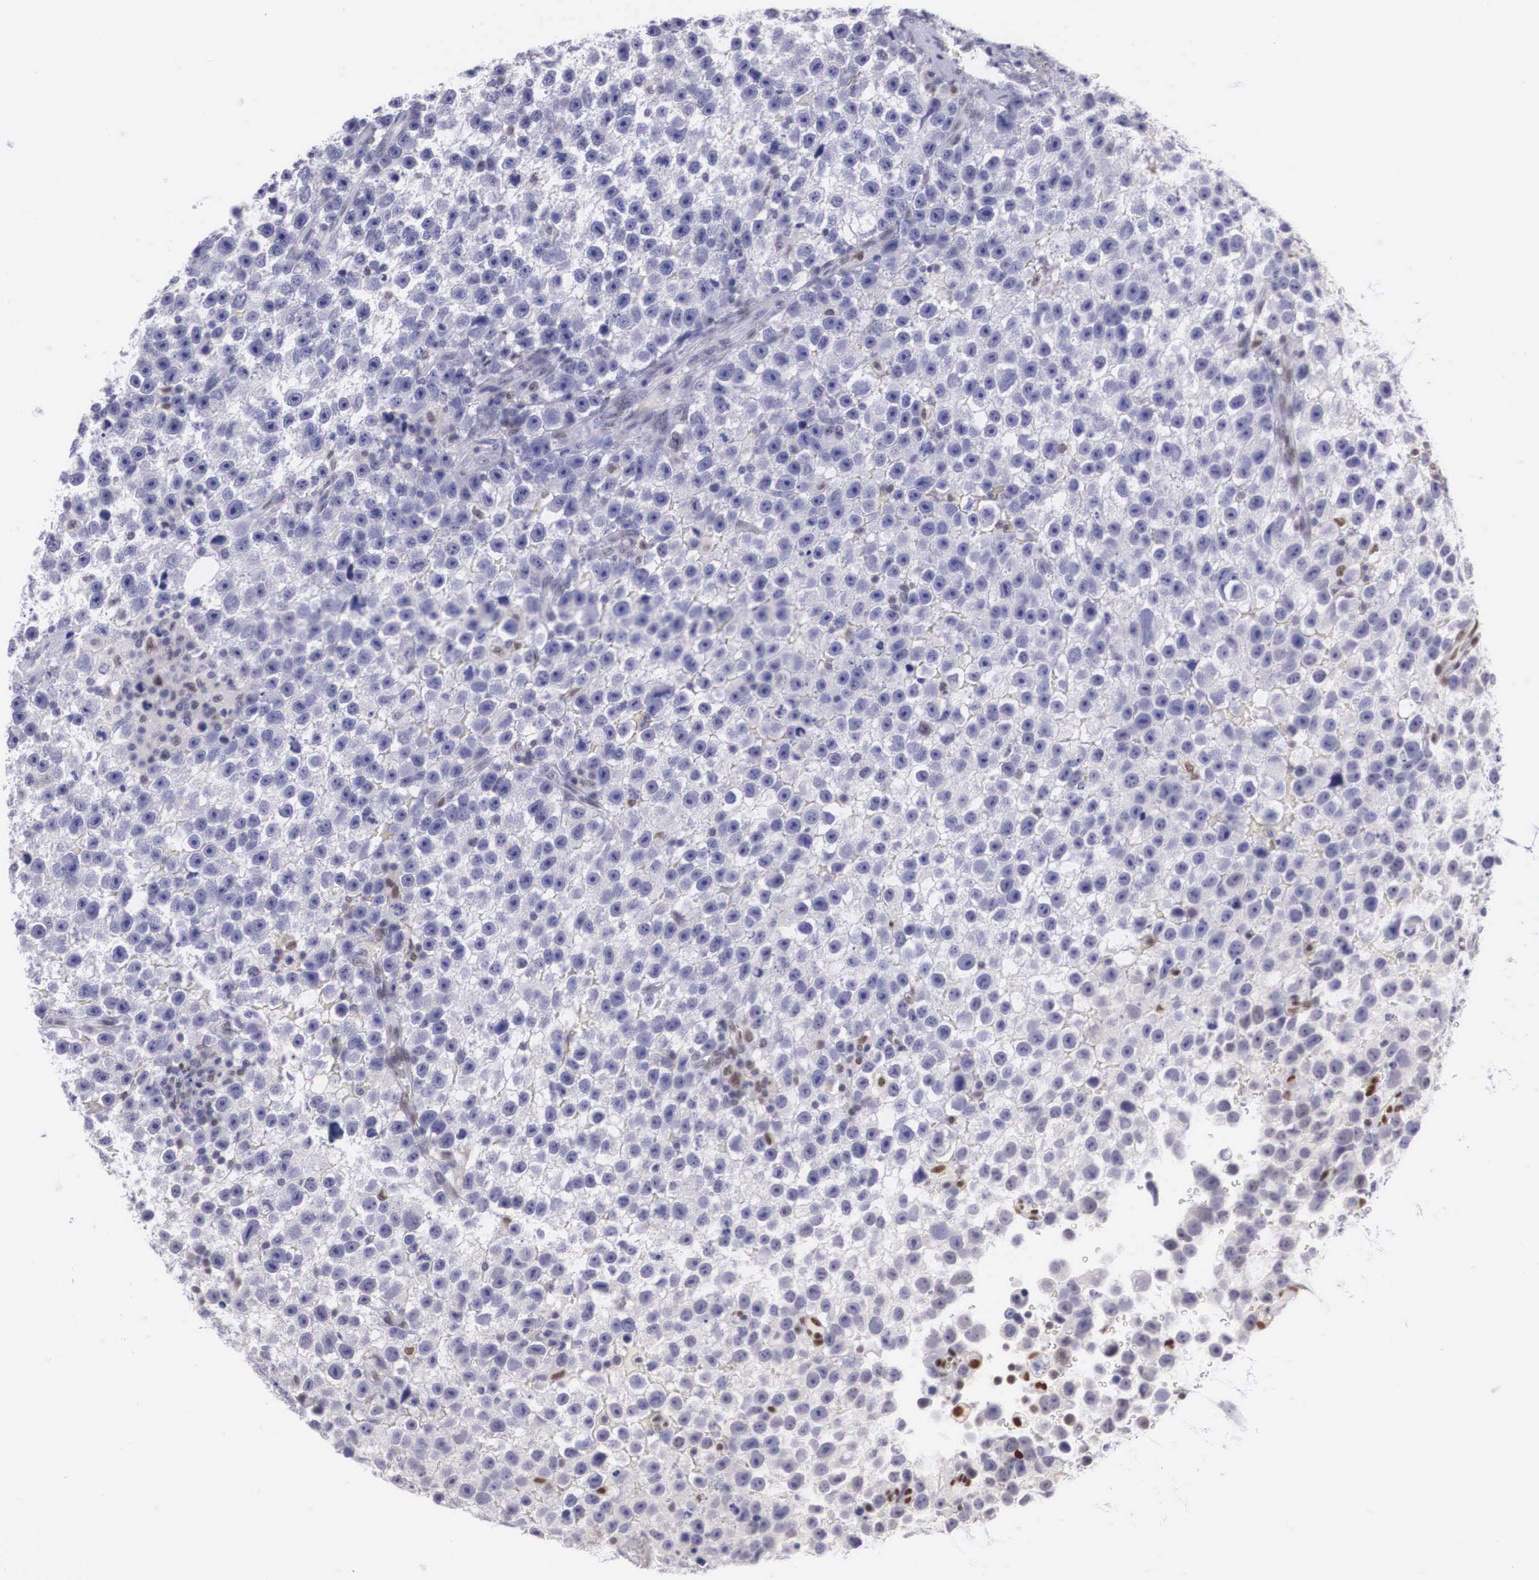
{"staining": {"intensity": "negative", "quantity": "none", "location": "none"}, "tissue": "testis cancer", "cell_type": "Tumor cells", "image_type": "cancer", "snomed": [{"axis": "morphology", "description": "Seminoma, NOS"}, {"axis": "topography", "description": "Testis"}], "caption": "Tumor cells are negative for protein expression in human testis cancer. (Immunohistochemistry (ihc), brightfield microscopy, high magnification).", "gene": "ETV6", "patient": {"sex": "male", "age": 33}}